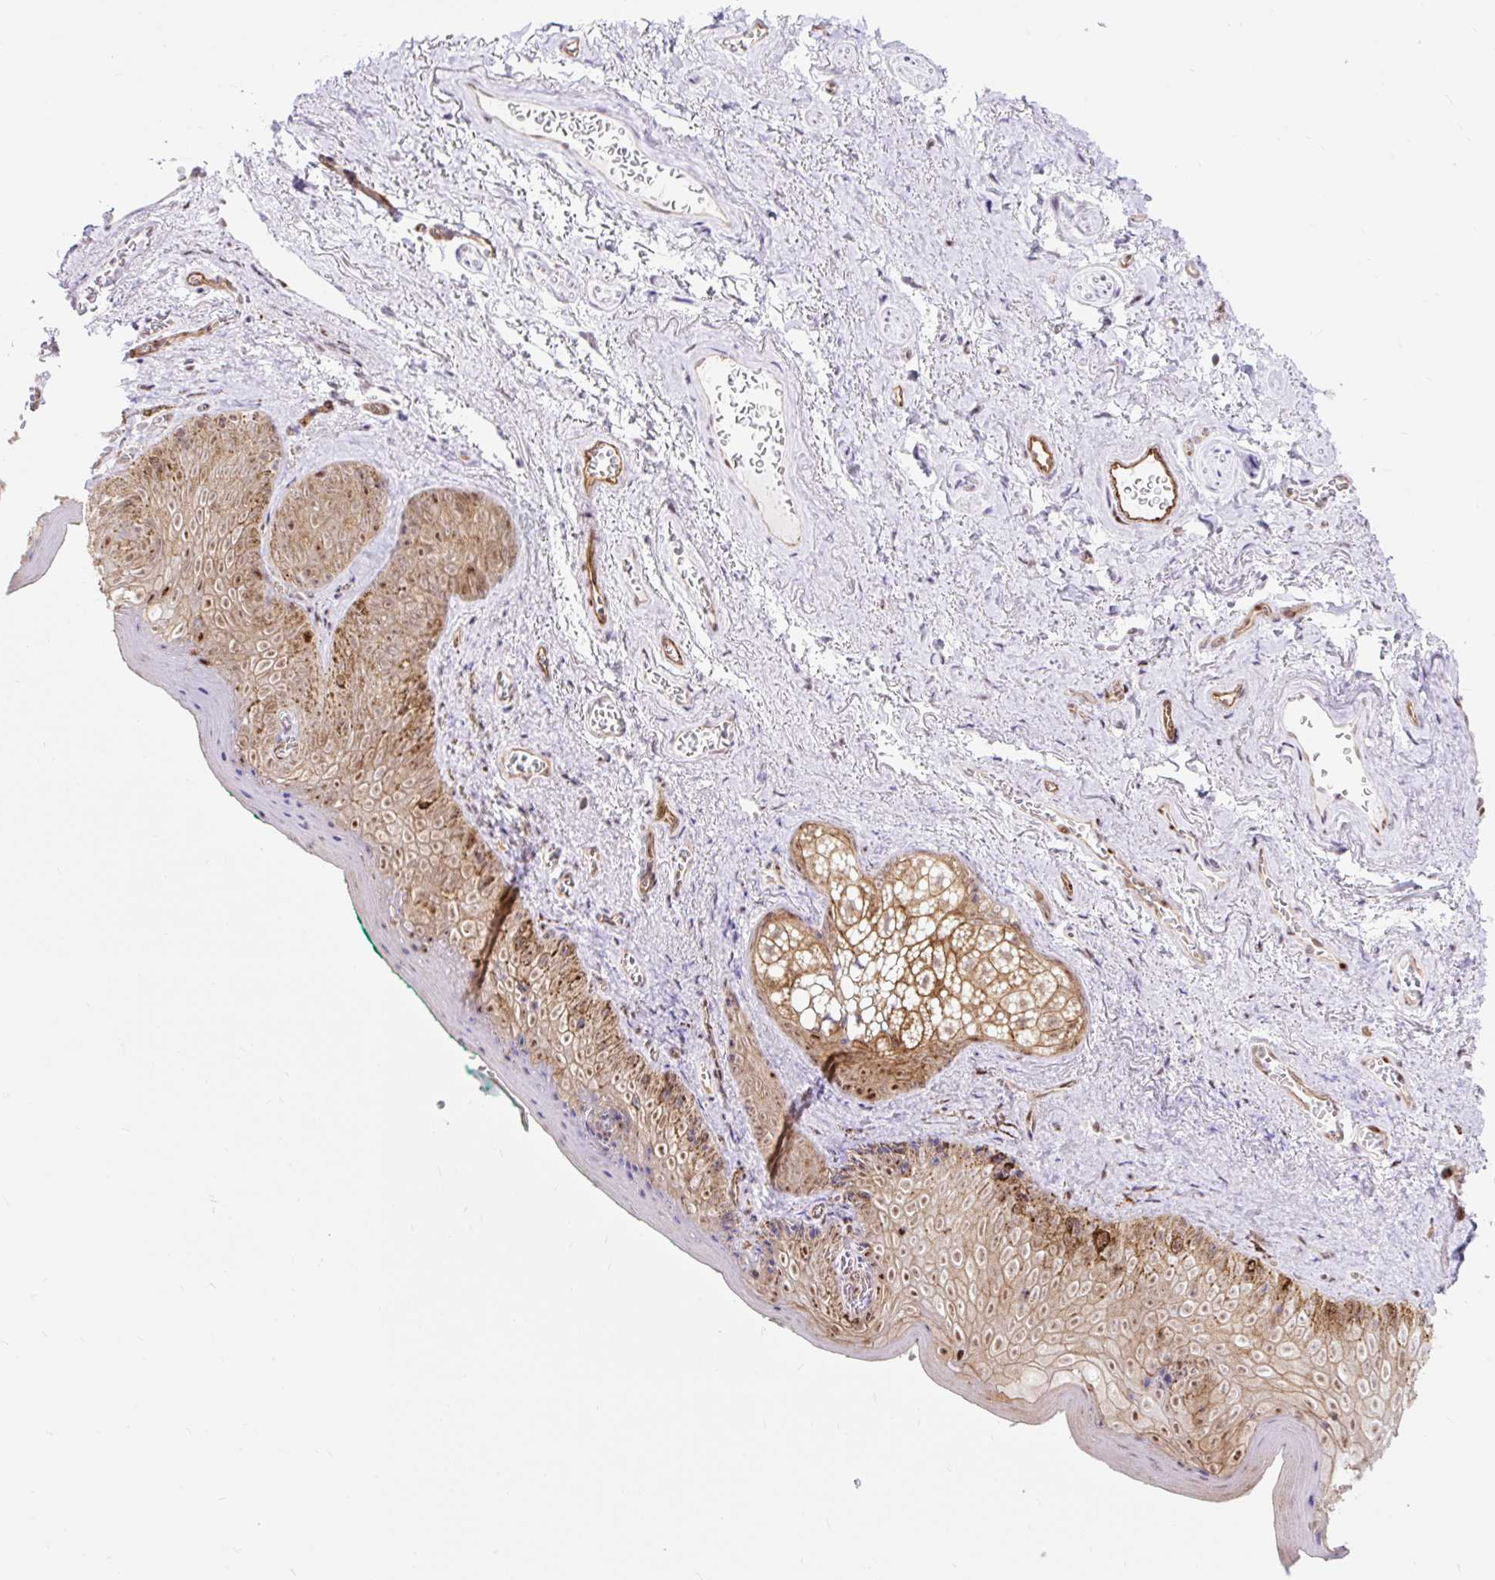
{"staining": {"intensity": "moderate", "quantity": "25%-75%", "location": "nuclear"}, "tissue": "vagina", "cell_type": "Squamous epithelial cells", "image_type": "normal", "snomed": [{"axis": "morphology", "description": "Normal tissue, NOS"}, {"axis": "topography", "description": "Vulva"}, {"axis": "topography", "description": "Vagina"}, {"axis": "topography", "description": "Peripheral nerve tissue"}], "caption": "Moderate nuclear staining is present in approximately 25%-75% of squamous epithelial cells in unremarkable vagina.", "gene": "HIP1R", "patient": {"sex": "female", "age": 66}}